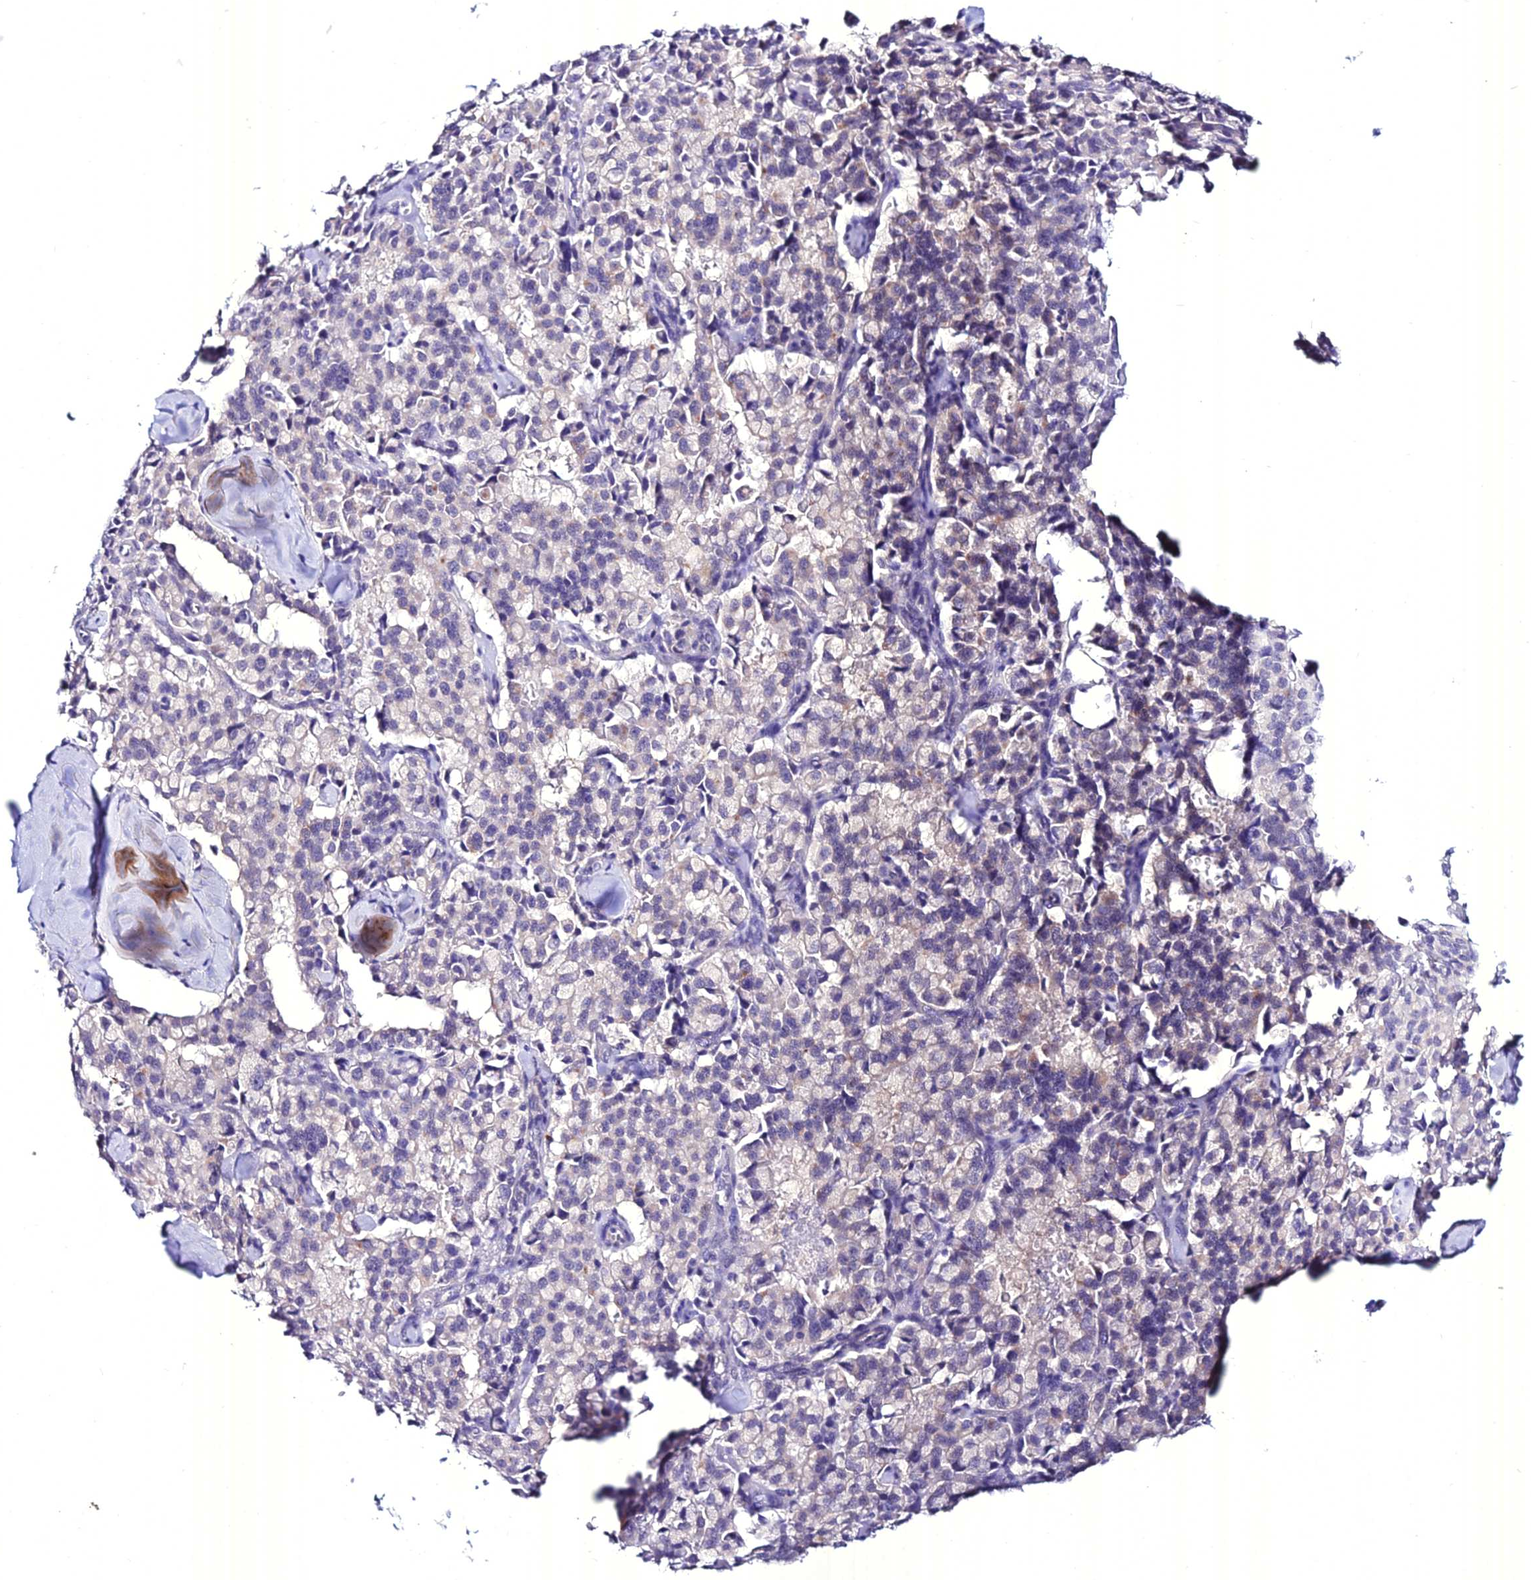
{"staining": {"intensity": "negative", "quantity": "none", "location": "none"}, "tissue": "pancreatic cancer", "cell_type": "Tumor cells", "image_type": "cancer", "snomed": [{"axis": "morphology", "description": "Adenocarcinoma, NOS"}, {"axis": "topography", "description": "Pancreas"}], "caption": "High magnification brightfield microscopy of pancreatic cancer (adenocarcinoma) stained with DAB (3,3'-diaminobenzidine) (brown) and counterstained with hematoxylin (blue): tumor cells show no significant expression.", "gene": "ATG16L2", "patient": {"sex": "male", "age": 65}}